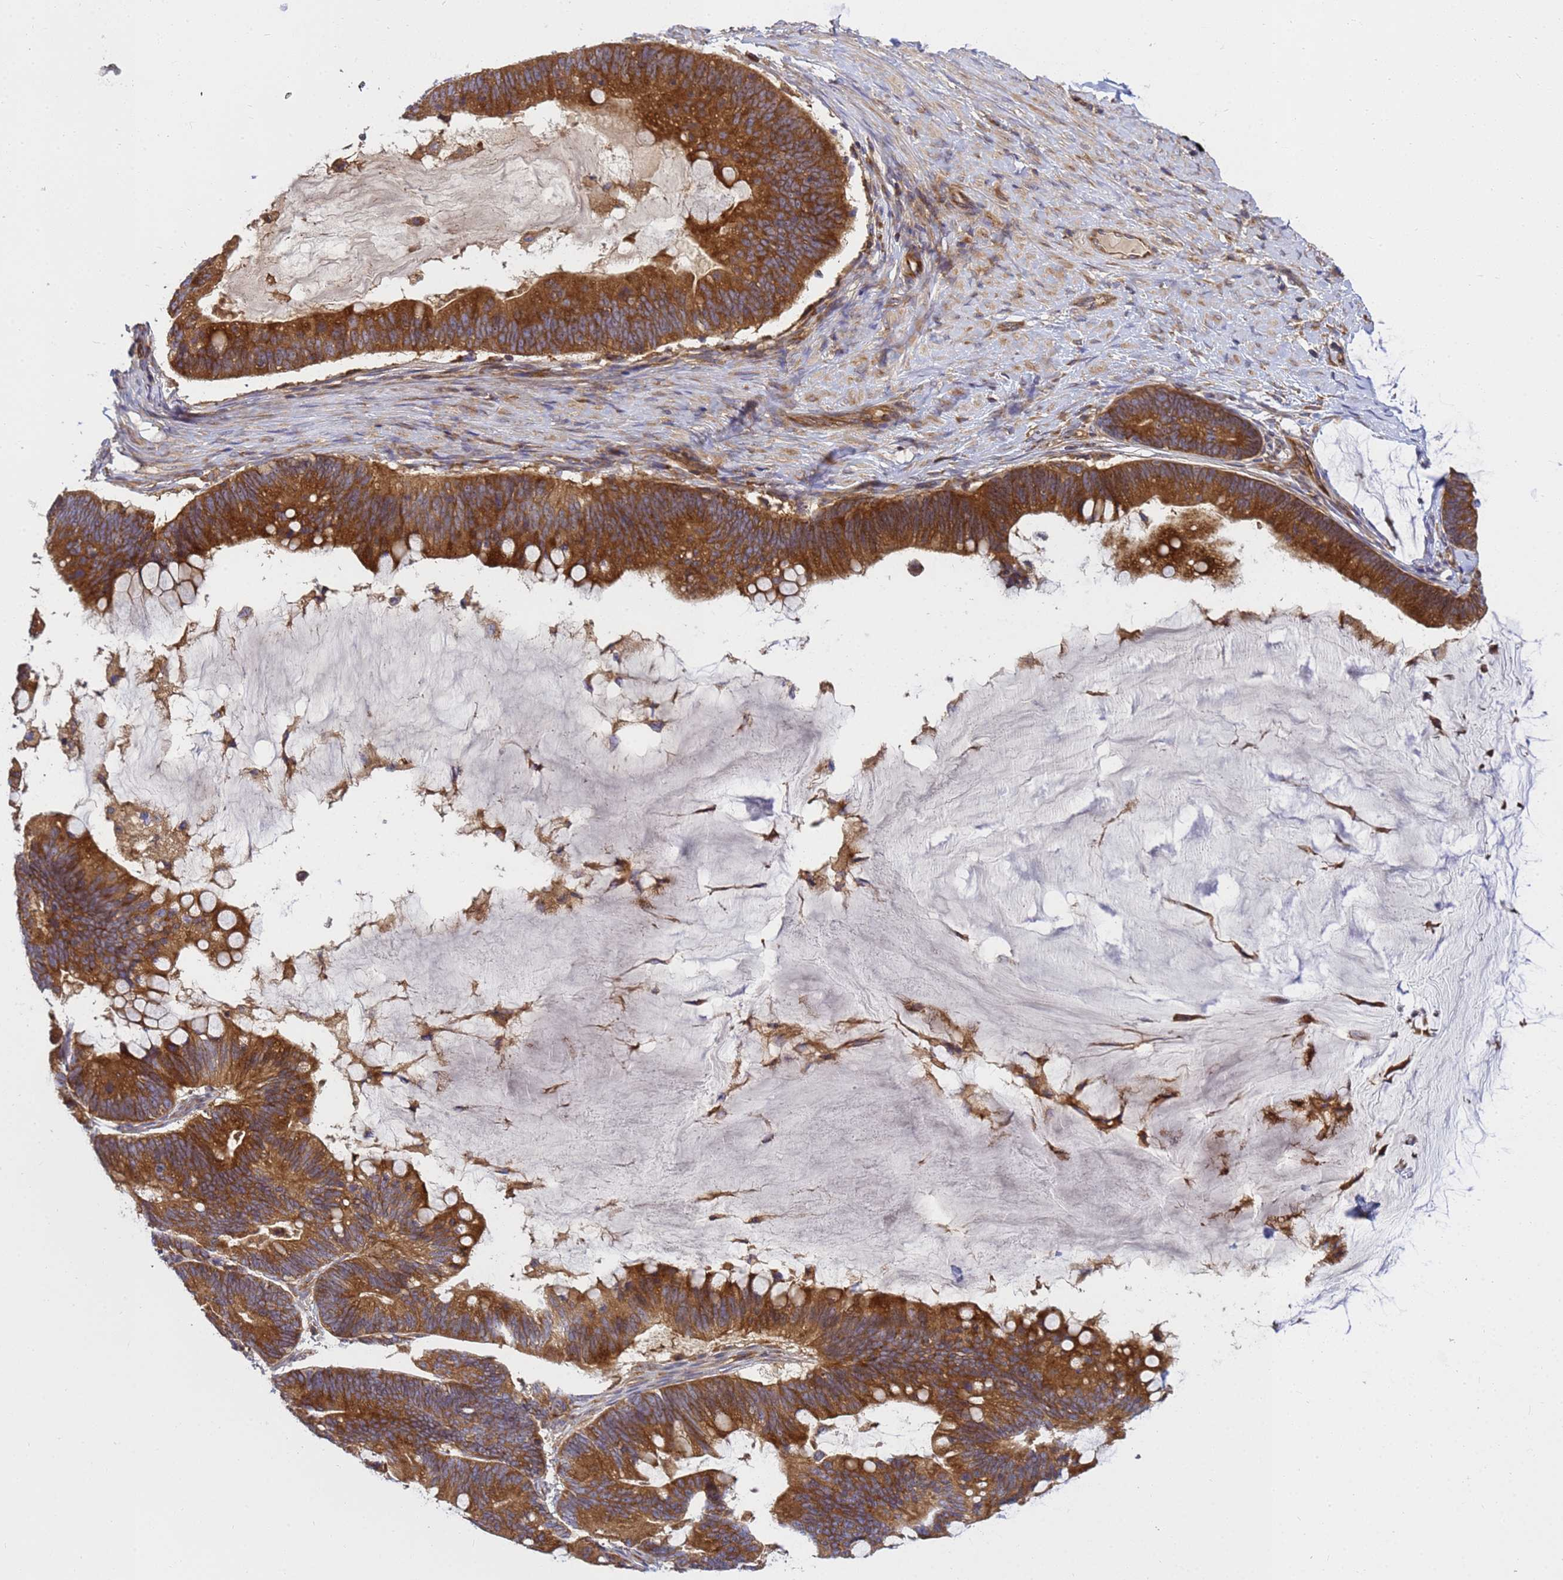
{"staining": {"intensity": "strong", "quantity": ">75%", "location": "cytoplasmic/membranous"}, "tissue": "ovarian cancer", "cell_type": "Tumor cells", "image_type": "cancer", "snomed": [{"axis": "morphology", "description": "Cystadenocarcinoma, mucinous, NOS"}, {"axis": "topography", "description": "Ovary"}], "caption": "Tumor cells show strong cytoplasmic/membranous expression in approximately >75% of cells in ovarian cancer.", "gene": "BECN1", "patient": {"sex": "female", "age": 61}}